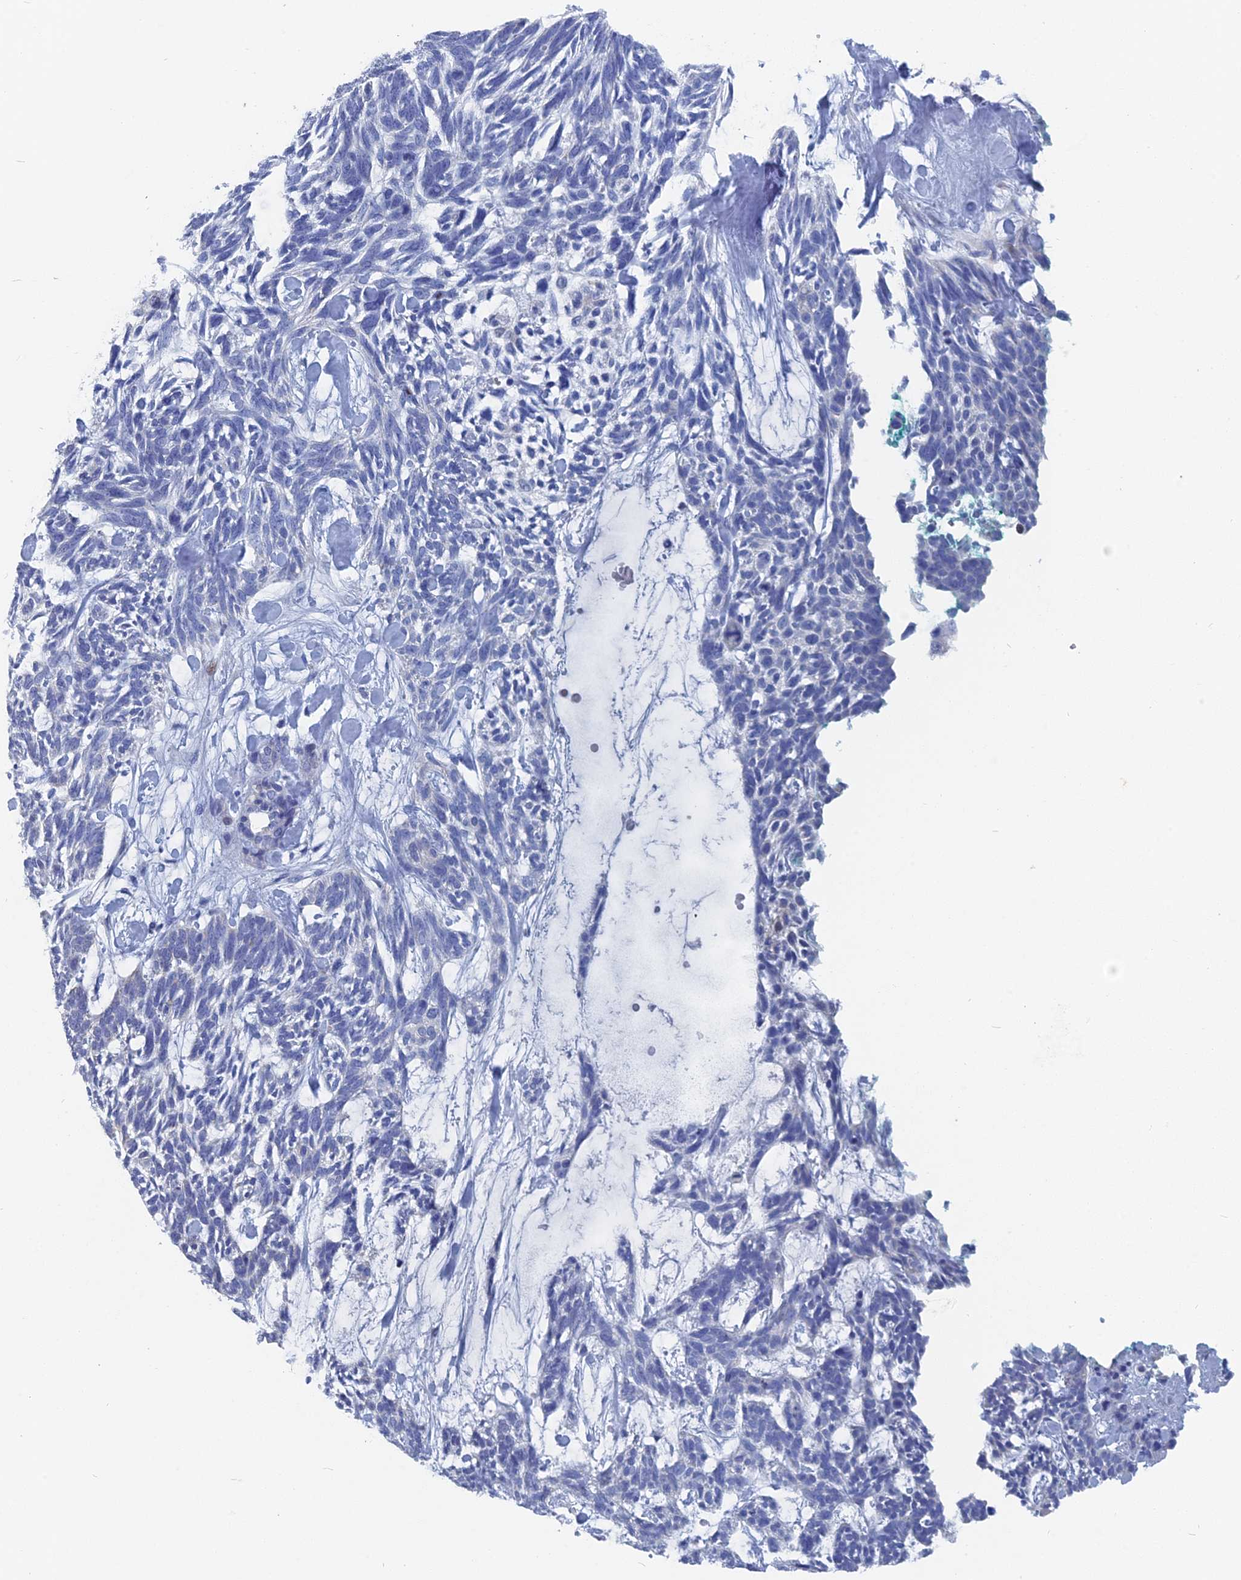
{"staining": {"intensity": "negative", "quantity": "none", "location": "none"}, "tissue": "skin cancer", "cell_type": "Tumor cells", "image_type": "cancer", "snomed": [{"axis": "morphology", "description": "Basal cell carcinoma"}, {"axis": "topography", "description": "Skin"}], "caption": "IHC histopathology image of human skin basal cell carcinoma stained for a protein (brown), which displays no staining in tumor cells. (DAB immunohistochemistry, high magnification).", "gene": "HIGD1A", "patient": {"sex": "male", "age": 88}}